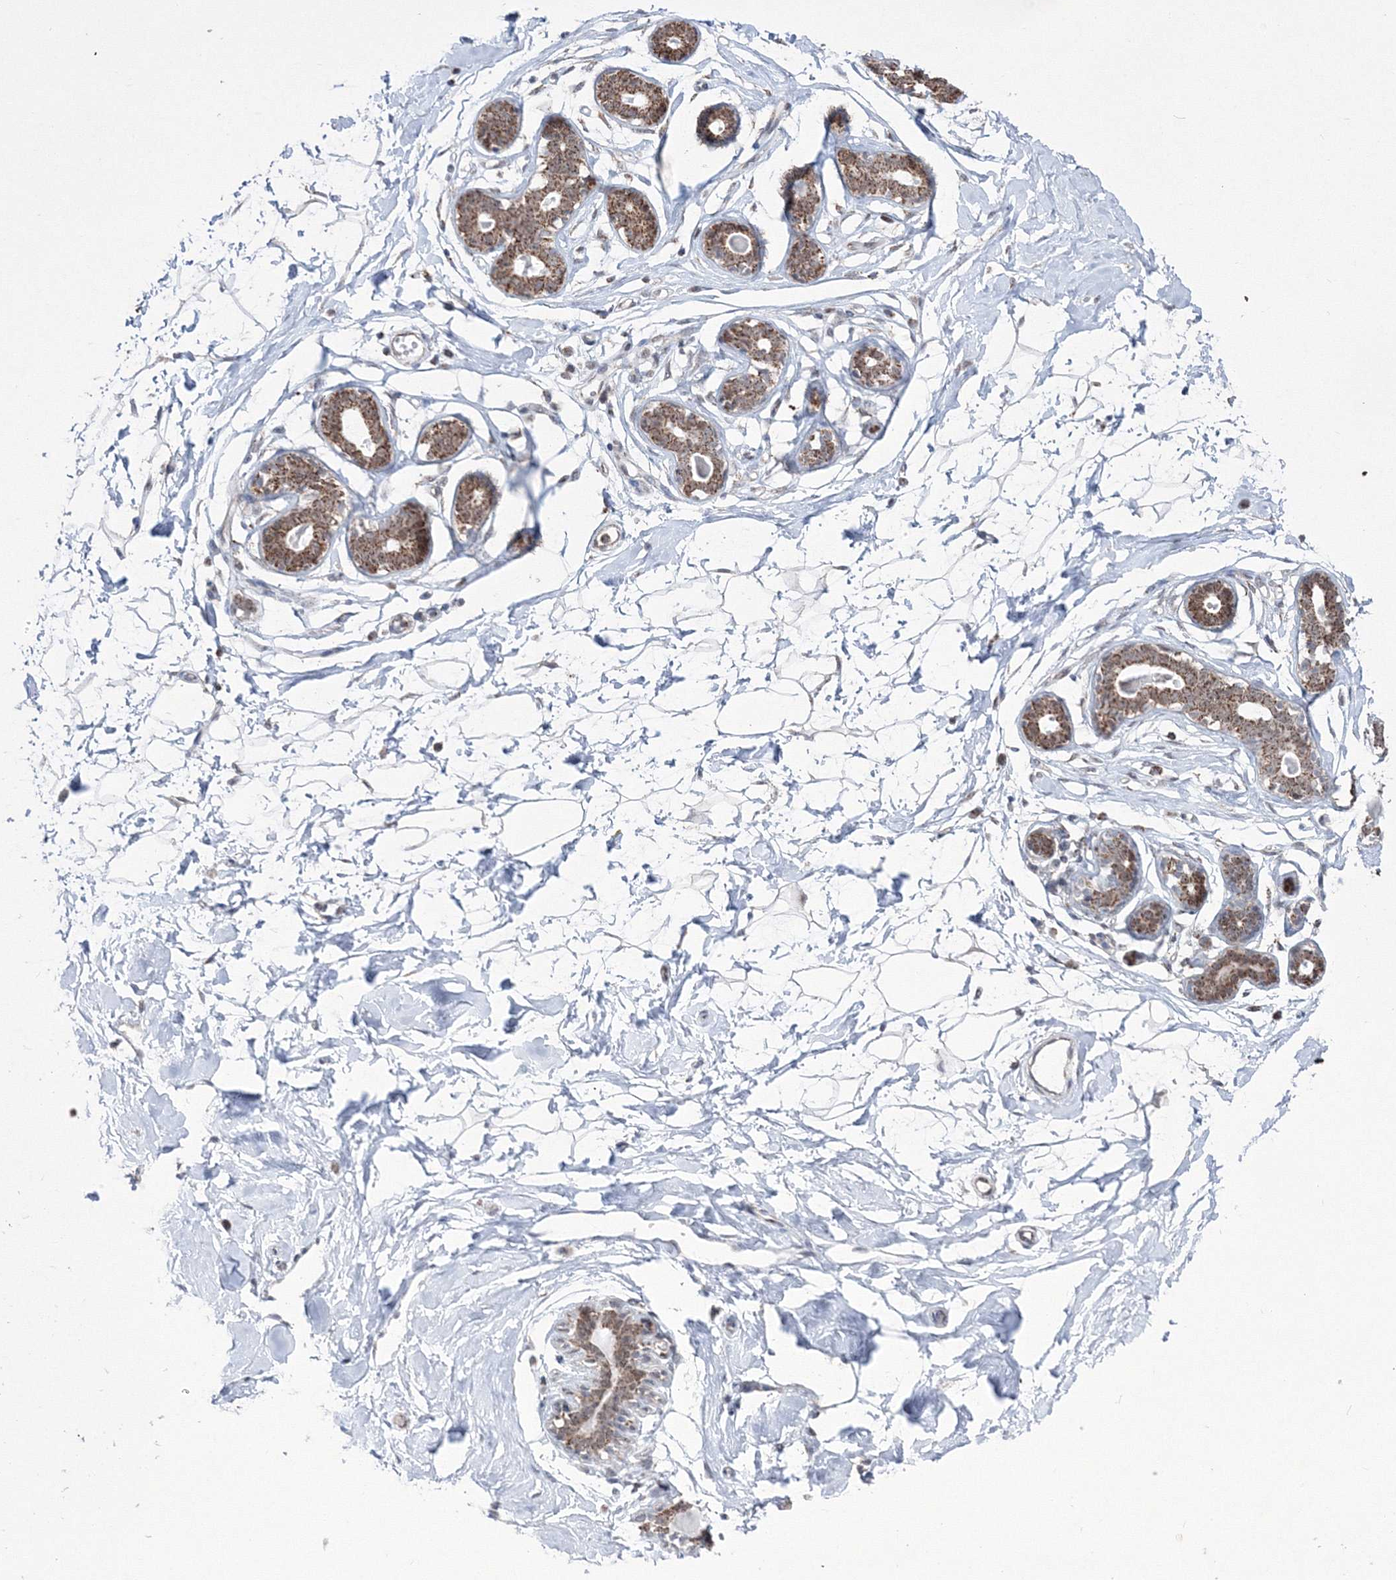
{"staining": {"intensity": "negative", "quantity": "none", "location": "none"}, "tissue": "breast", "cell_type": "Adipocytes", "image_type": "normal", "snomed": [{"axis": "morphology", "description": "Normal tissue, NOS"}, {"axis": "morphology", "description": "Adenoma, NOS"}, {"axis": "topography", "description": "Breast"}], "caption": "Immunohistochemistry (IHC) of benign human breast reveals no positivity in adipocytes.", "gene": "GRSF1", "patient": {"sex": "female", "age": 23}}